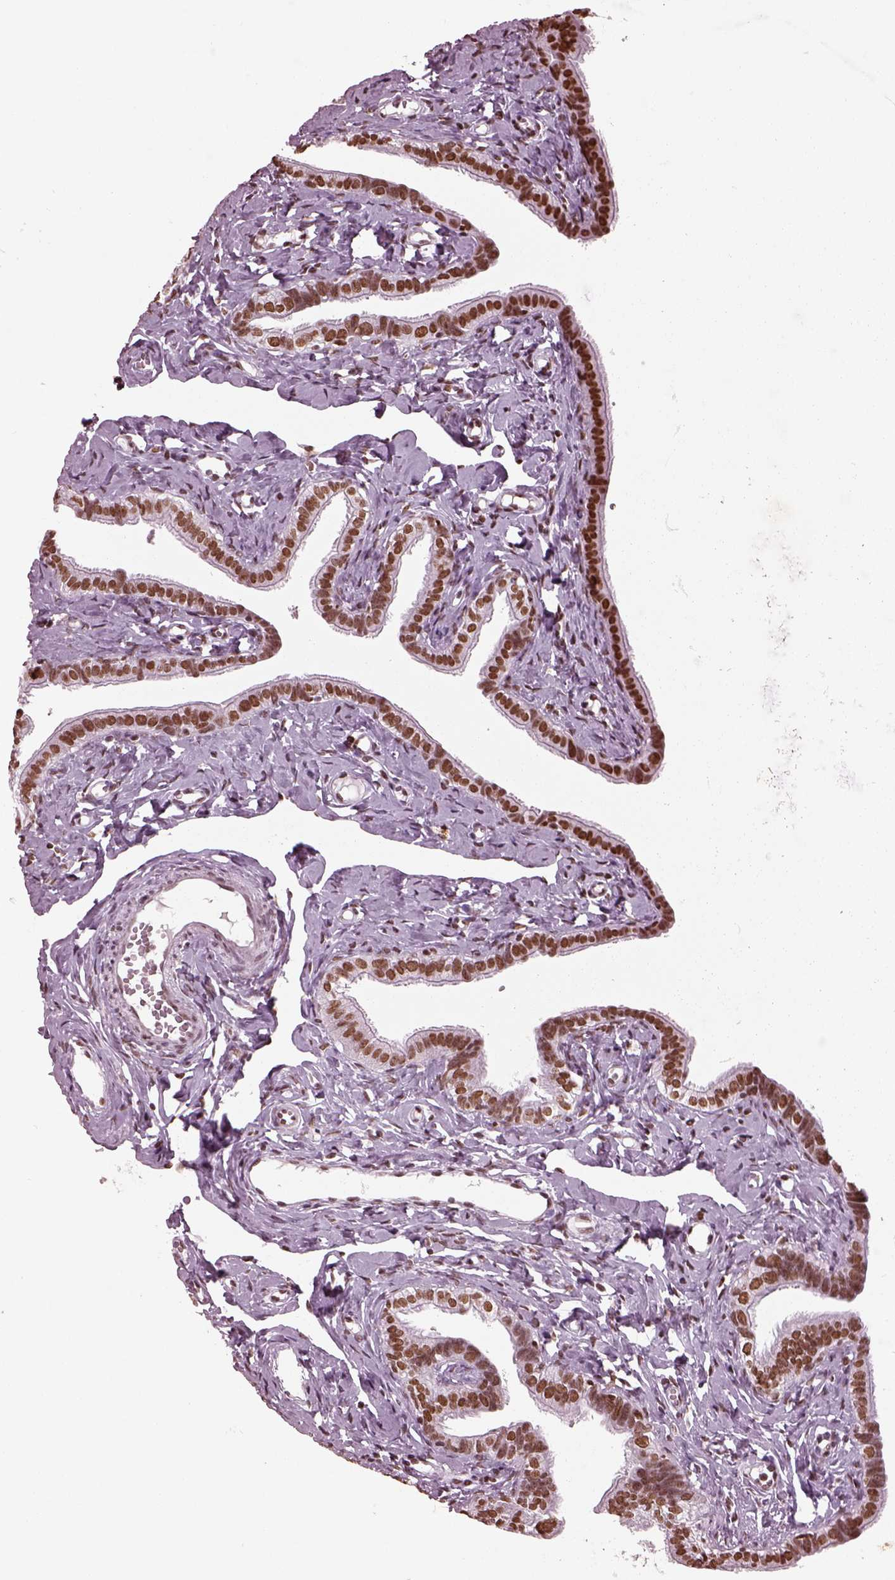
{"staining": {"intensity": "strong", "quantity": ">75%", "location": "nuclear"}, "tissue": "fallopian tube", "cell_type": "Glandular cells", "image_type": "normal", "snomed": [{"axis": "morphology", "description": "Normal tissue, NOS"}, {"axis": "topography", "description": "Fallopian tube"}], "caption": "Protein analysis of unremarkable fallopian tube demonstrates strong nuclear staining in about >75% of glandular cells.", "gene": "CBFA2T3", "patient": {"sex": "female", "age": 41}}